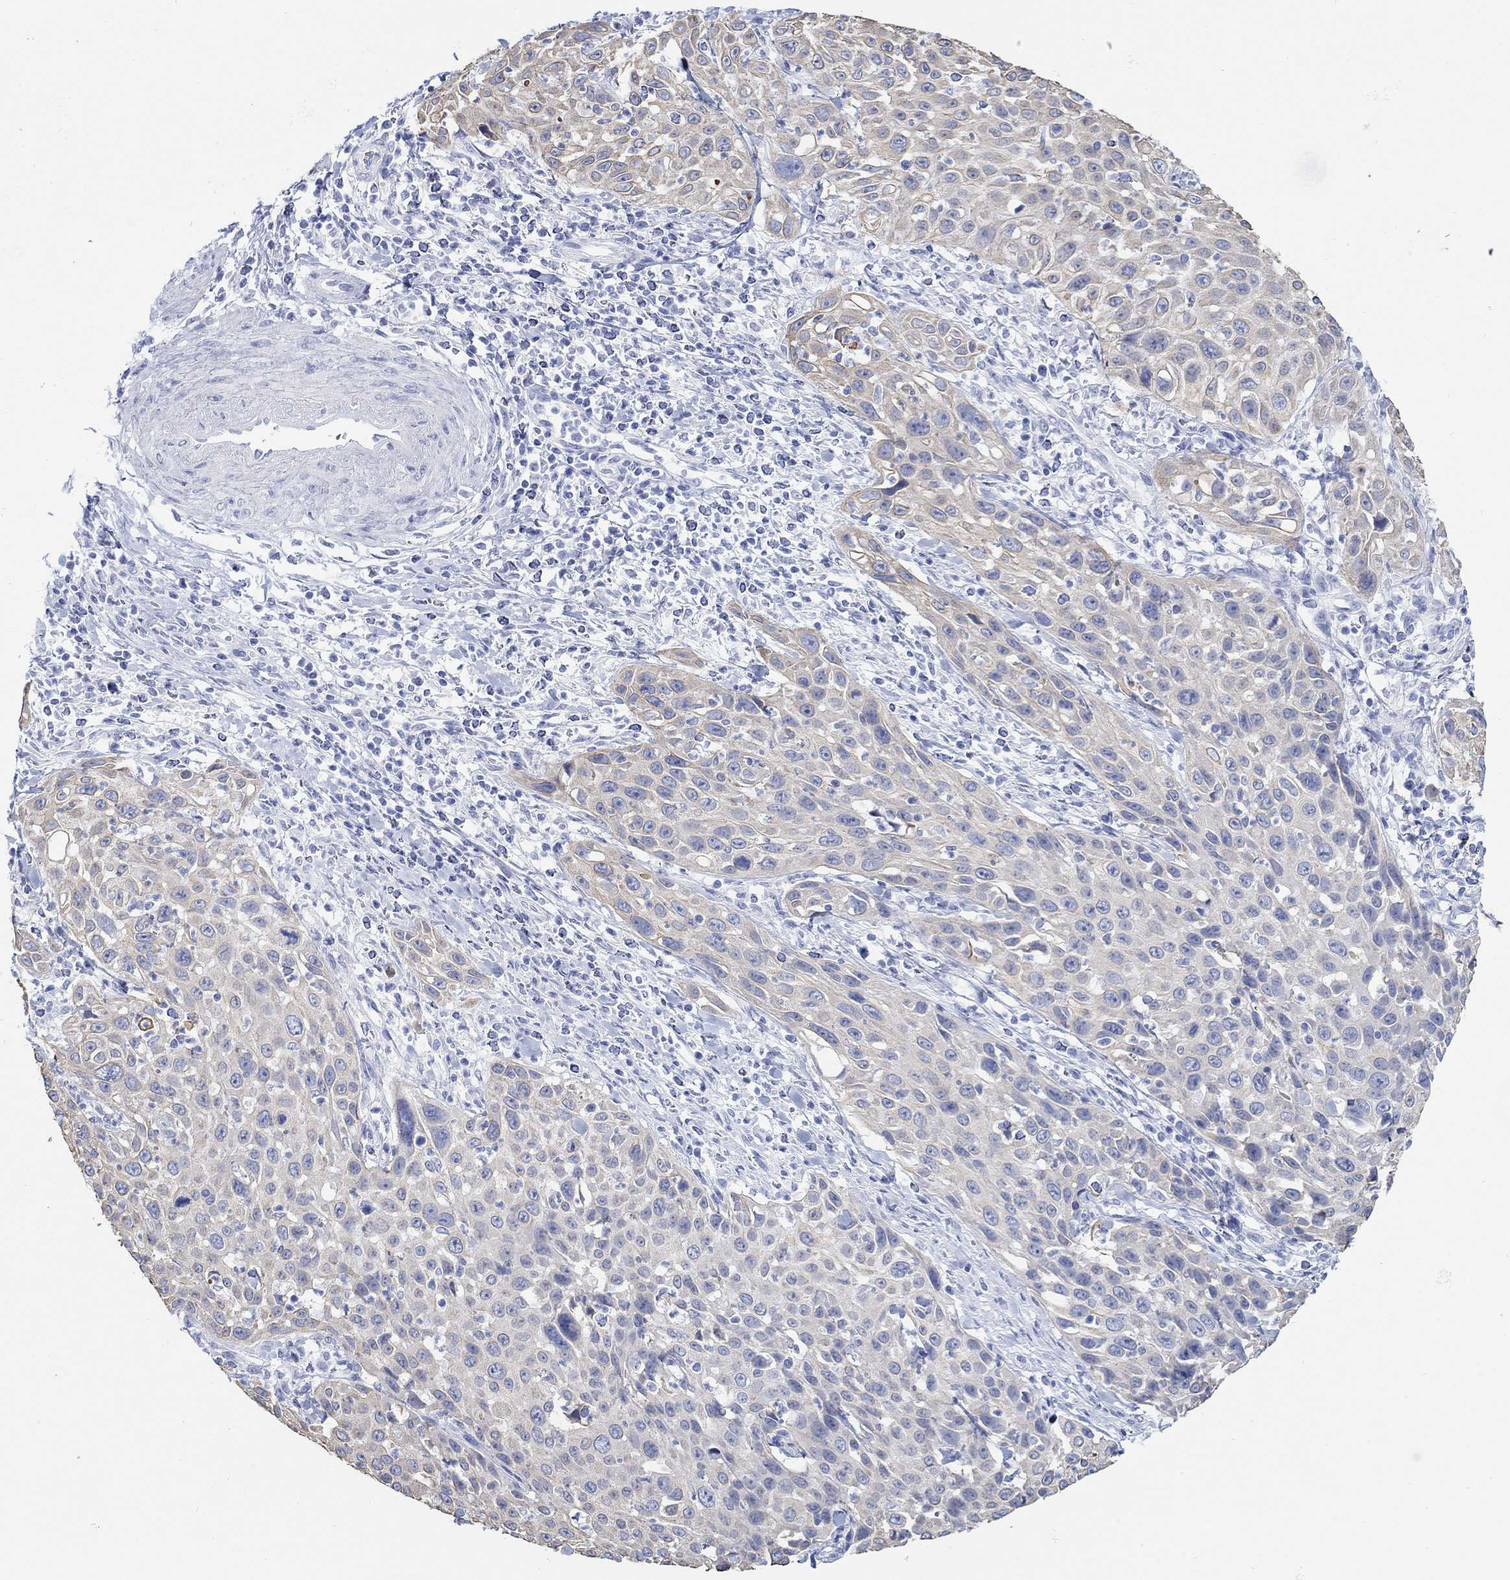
{"staining": {"intensity": "weak", "quantity": "25%-75%", "location": "cytoplasmic/membranous"}, "tissue": "cervical cancer", "cell_type": "Tumor cells", "image_type": "cancer", "snomed": [{"axis": "morphology", "description": "Squamous cell carcinoma, NOS"}, {"axis": "topography", "description": "Cervix"}], "caption": "Immunohistochemical staining of cervical cancer reveals weak cytoplasmic/membranous protein expression in approximately 25%-75% of tumor cells. (IHC, brightfield microscopy, high magnification).", "gene": "AK8", "patient": {"sex": "female", "age": 26}}